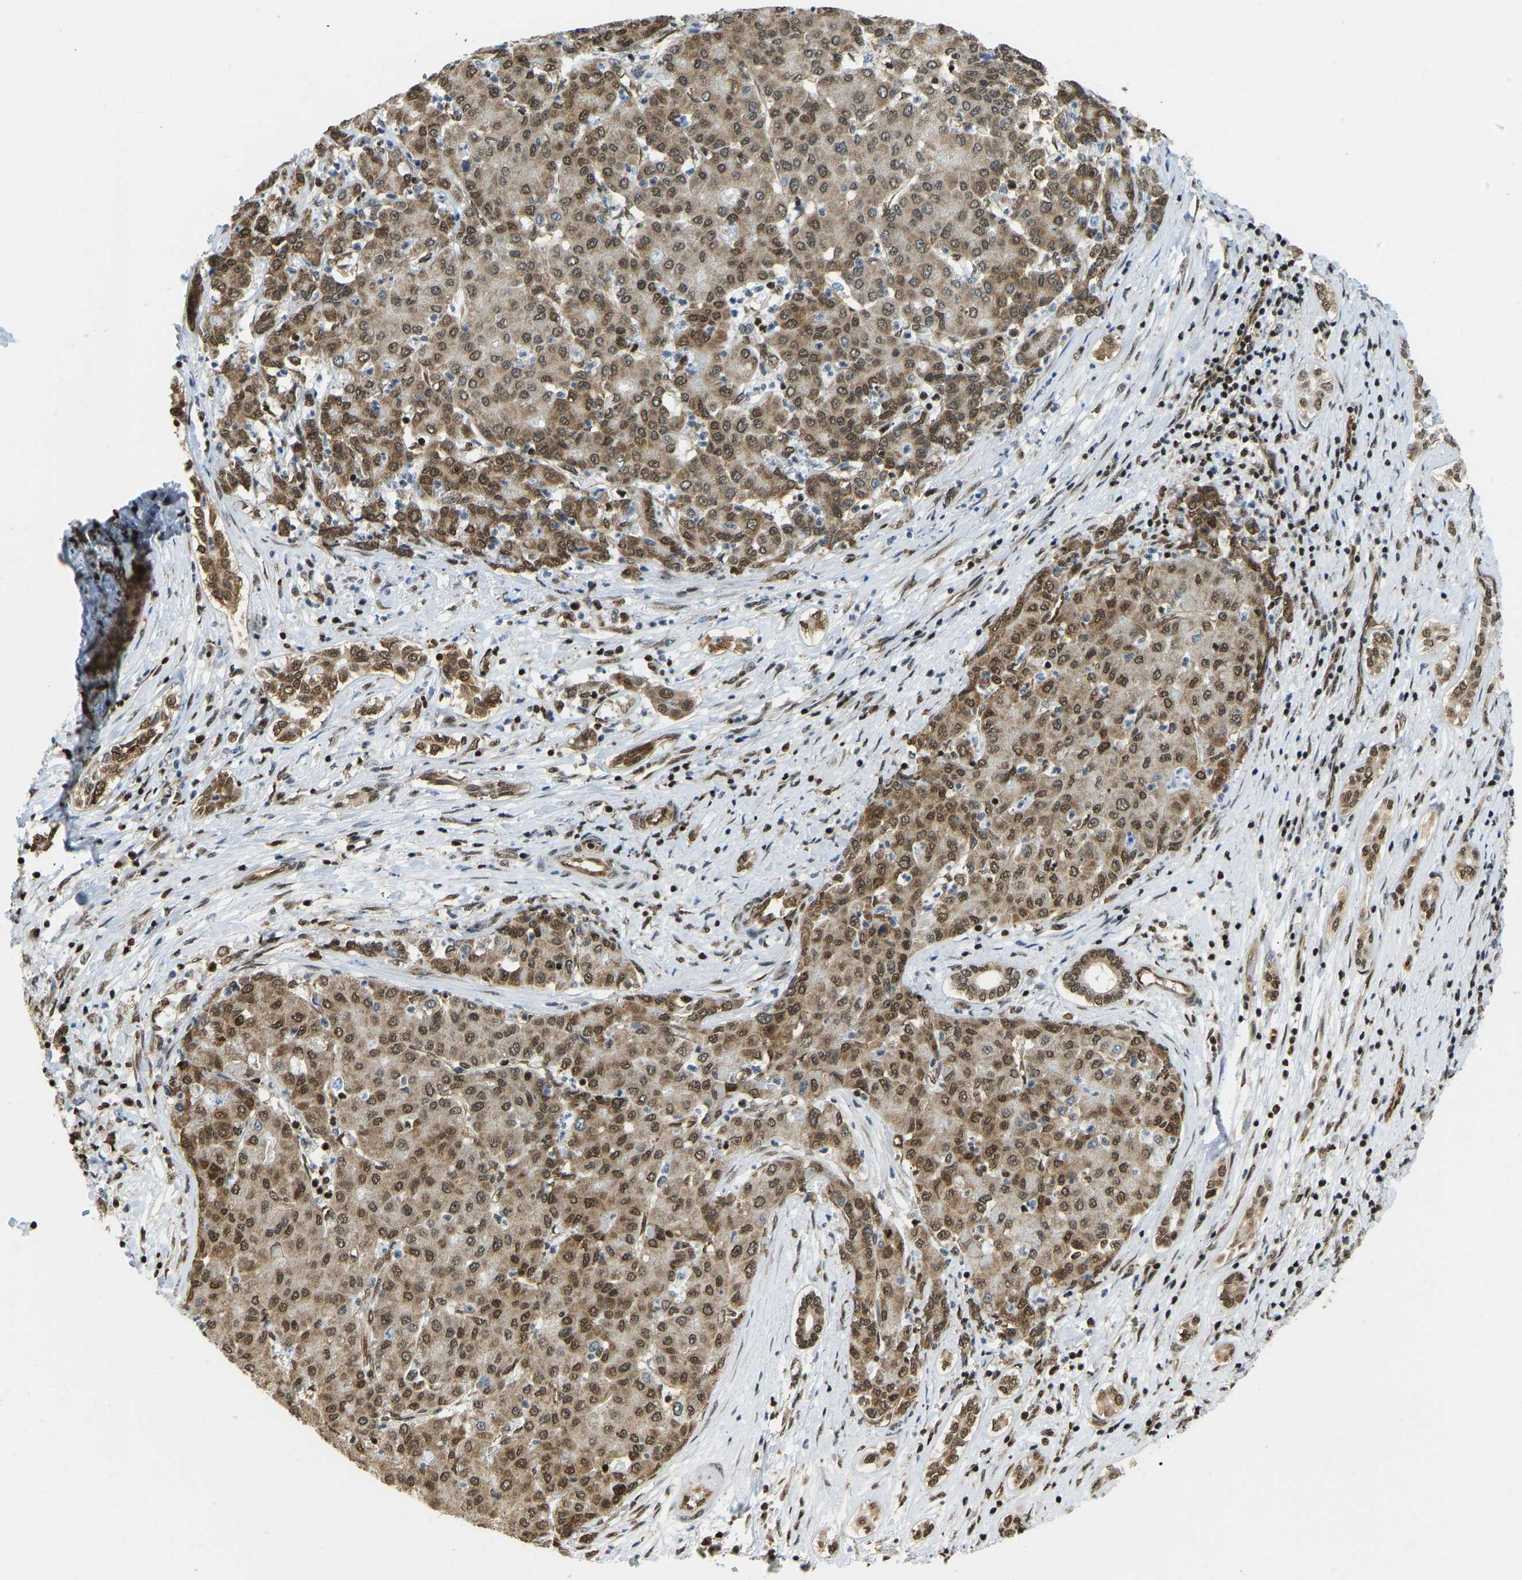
{"staining": {"intensity": "moderate", "quantity": ">75%", "location": "cytoplasmic/membranous,nuclear"}, "tissue": "liver cancer", "cell_type": "Tumor cells", "image_type": "cancer", "snomed": [{"axis": "morphology", "description": "Carcinoma, Hepatocellular, NOS"}, {"axis": "topography", "description": "Liver"}], "caption": "Liver cancer (hepatocellular carcinoma) stained with immunohistochemistry (IHC) demonstrates moderate cytoplasmic/membranous and nuclear staining in about >75% of tumor cells.", "gene": "ZSCAN20", "patient": {"sex": "male", "age": 65}}